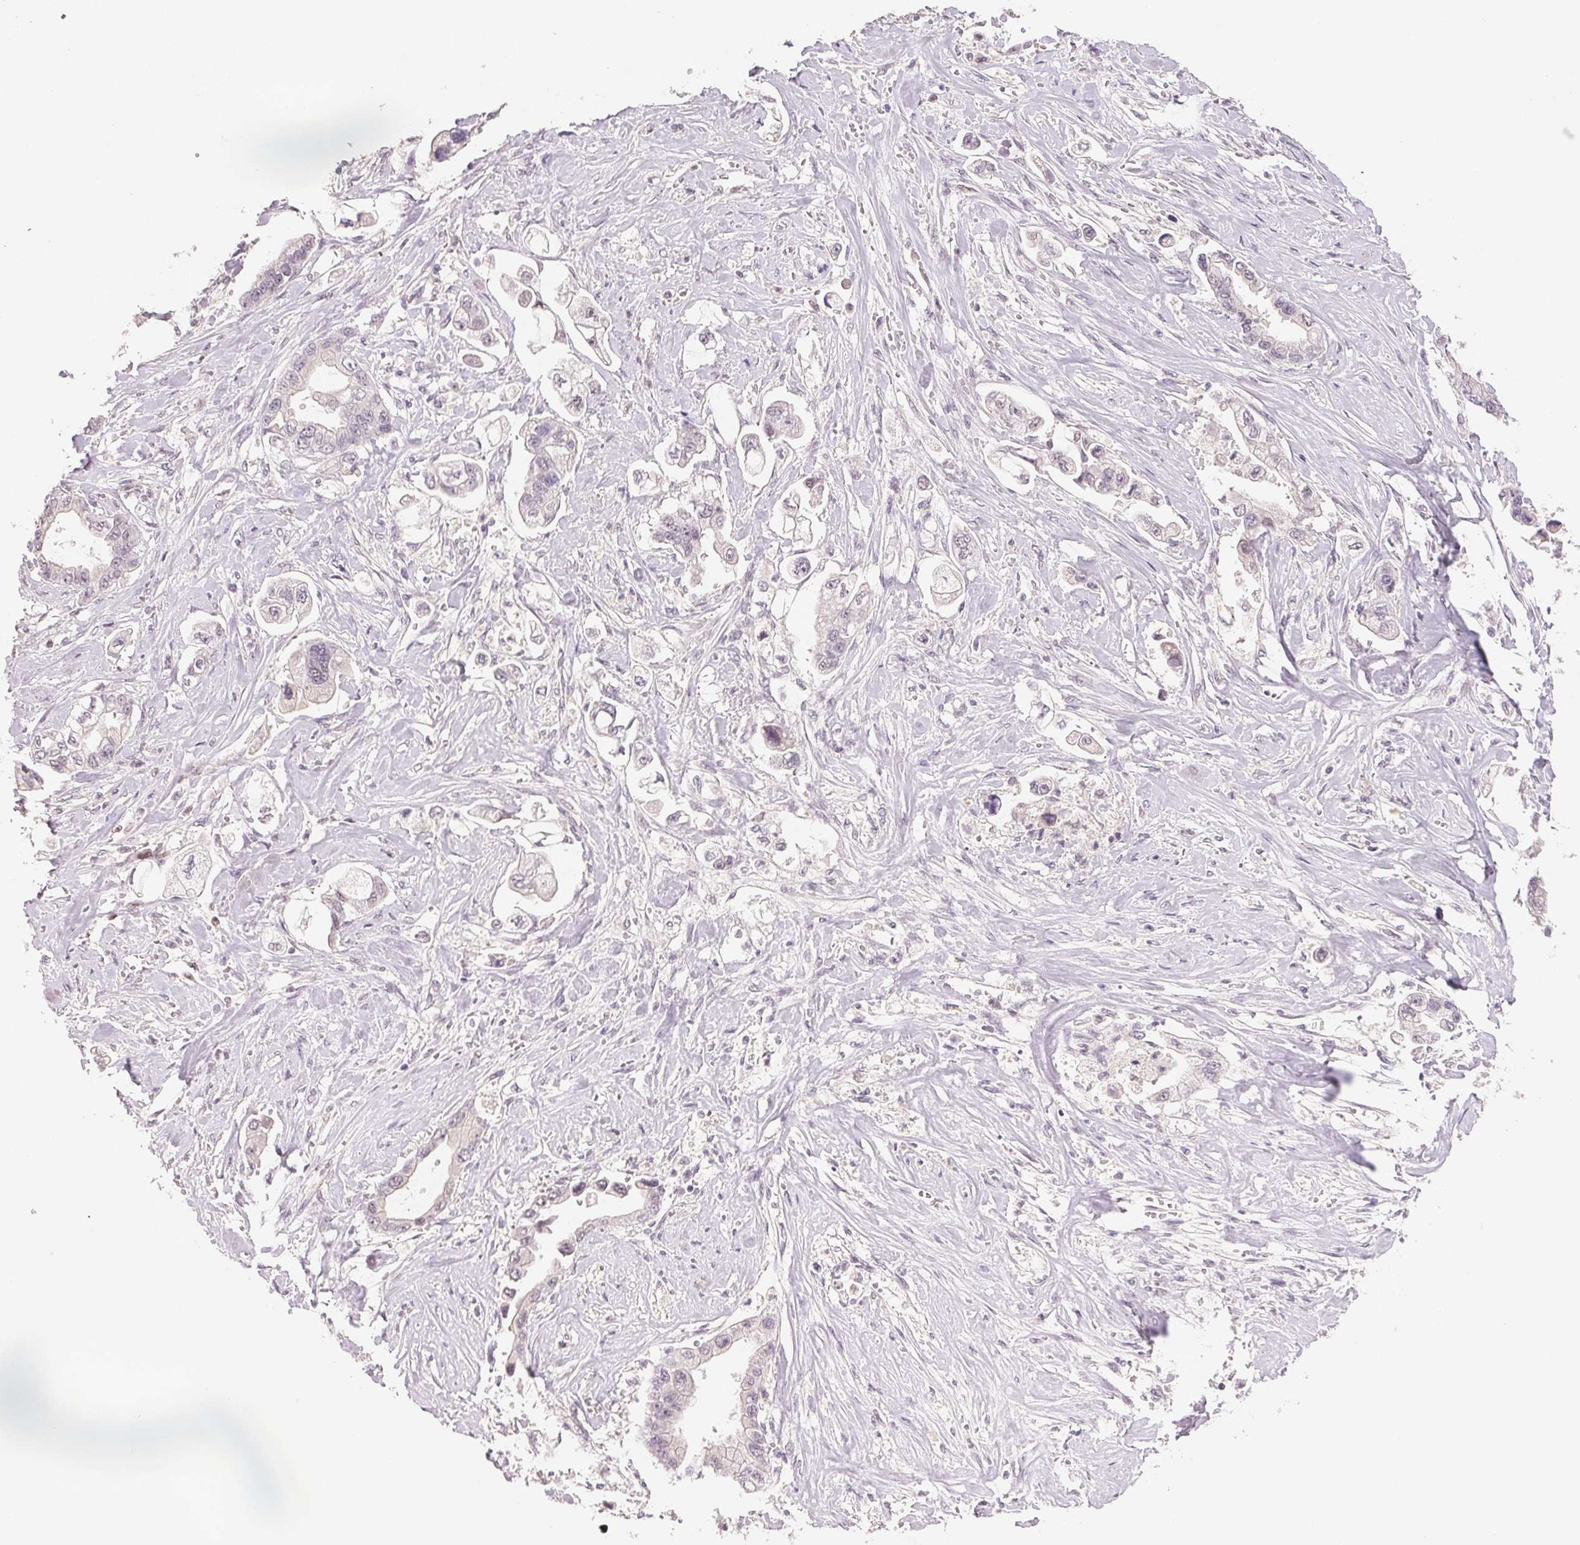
{"staining": {"intensity": "negative", "quantity": "none", "location": "none"}, "tissue": "stomach cancer", "cell_type": "Tumor cells", "image_type": "cancer", "snomed": [{"axis": "morphology", "description": "Adenocarcinoma, NOS"}, {"axis": "topography", "description": "Stomach"}], "caption": "This photomicrograph is of stomach cancer stained with IHC to label a protein in brown with the nuclei are counter-stained blue. There is no expression in tumor cells.", "gene": "POLR3G", "patient": {"sex": "male", "age": 62}}